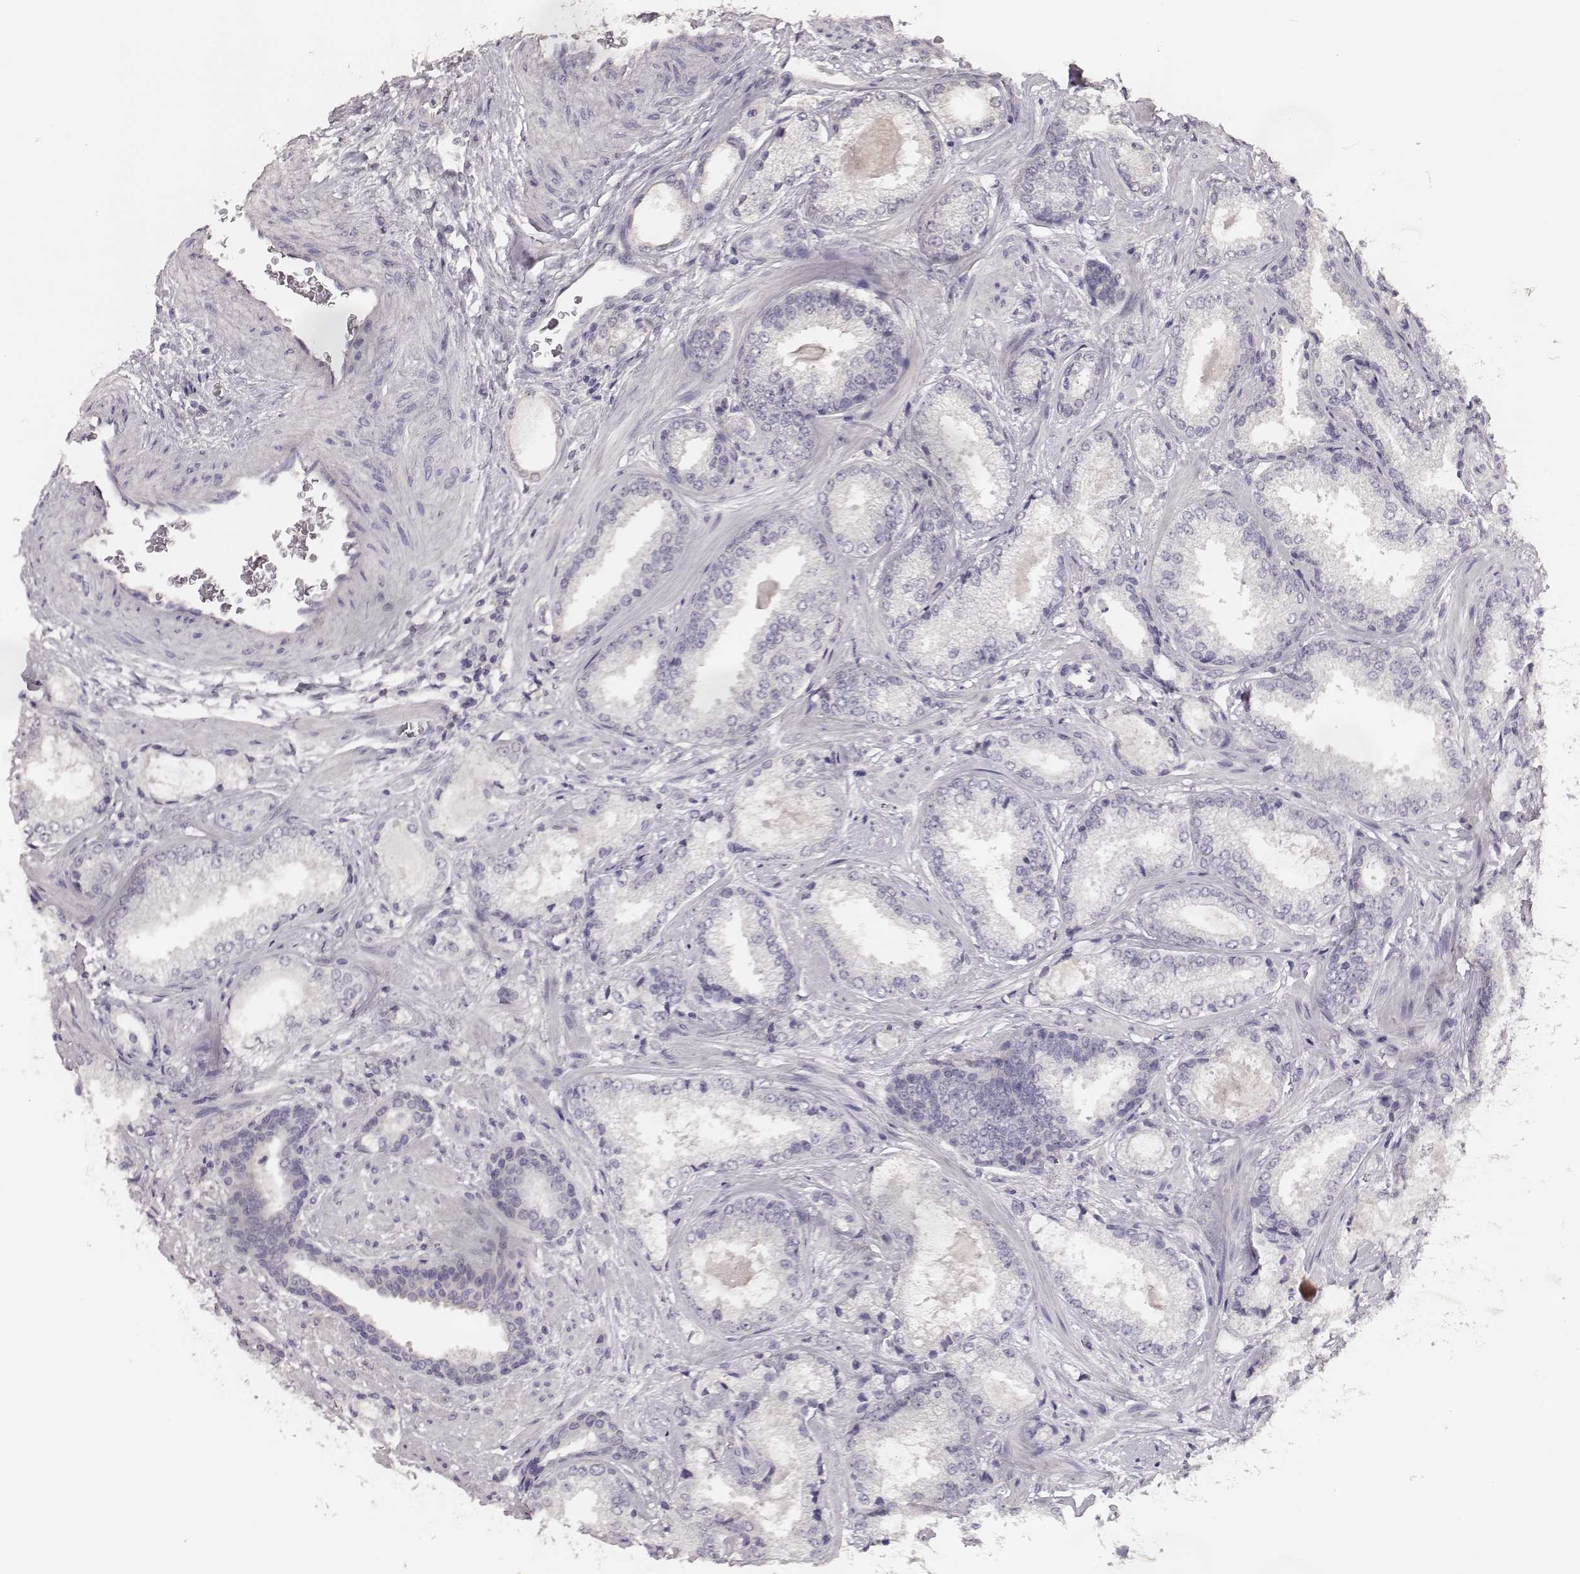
{"staining": {"intensity": "negative", "quantity": "none", "location": "none"}, "tissue": "prostate cancer", "cell_type": "Tumor cells", "image_type": "cancer", "snomed": [{"axis": "morphology", "description": "Adenocarcinoma, Low grade"}, {"axis": "topography", "description": "Prostate"}], "caption": "This is a photomicrograph of IHC staining of prostate cancer, which shows no staining in tumor cells. (Brightfield microscopy of DAB immunohistochemistry at high magnification).", "gene": "LY6K", "patient": {"sex": "male", "age": 56}}